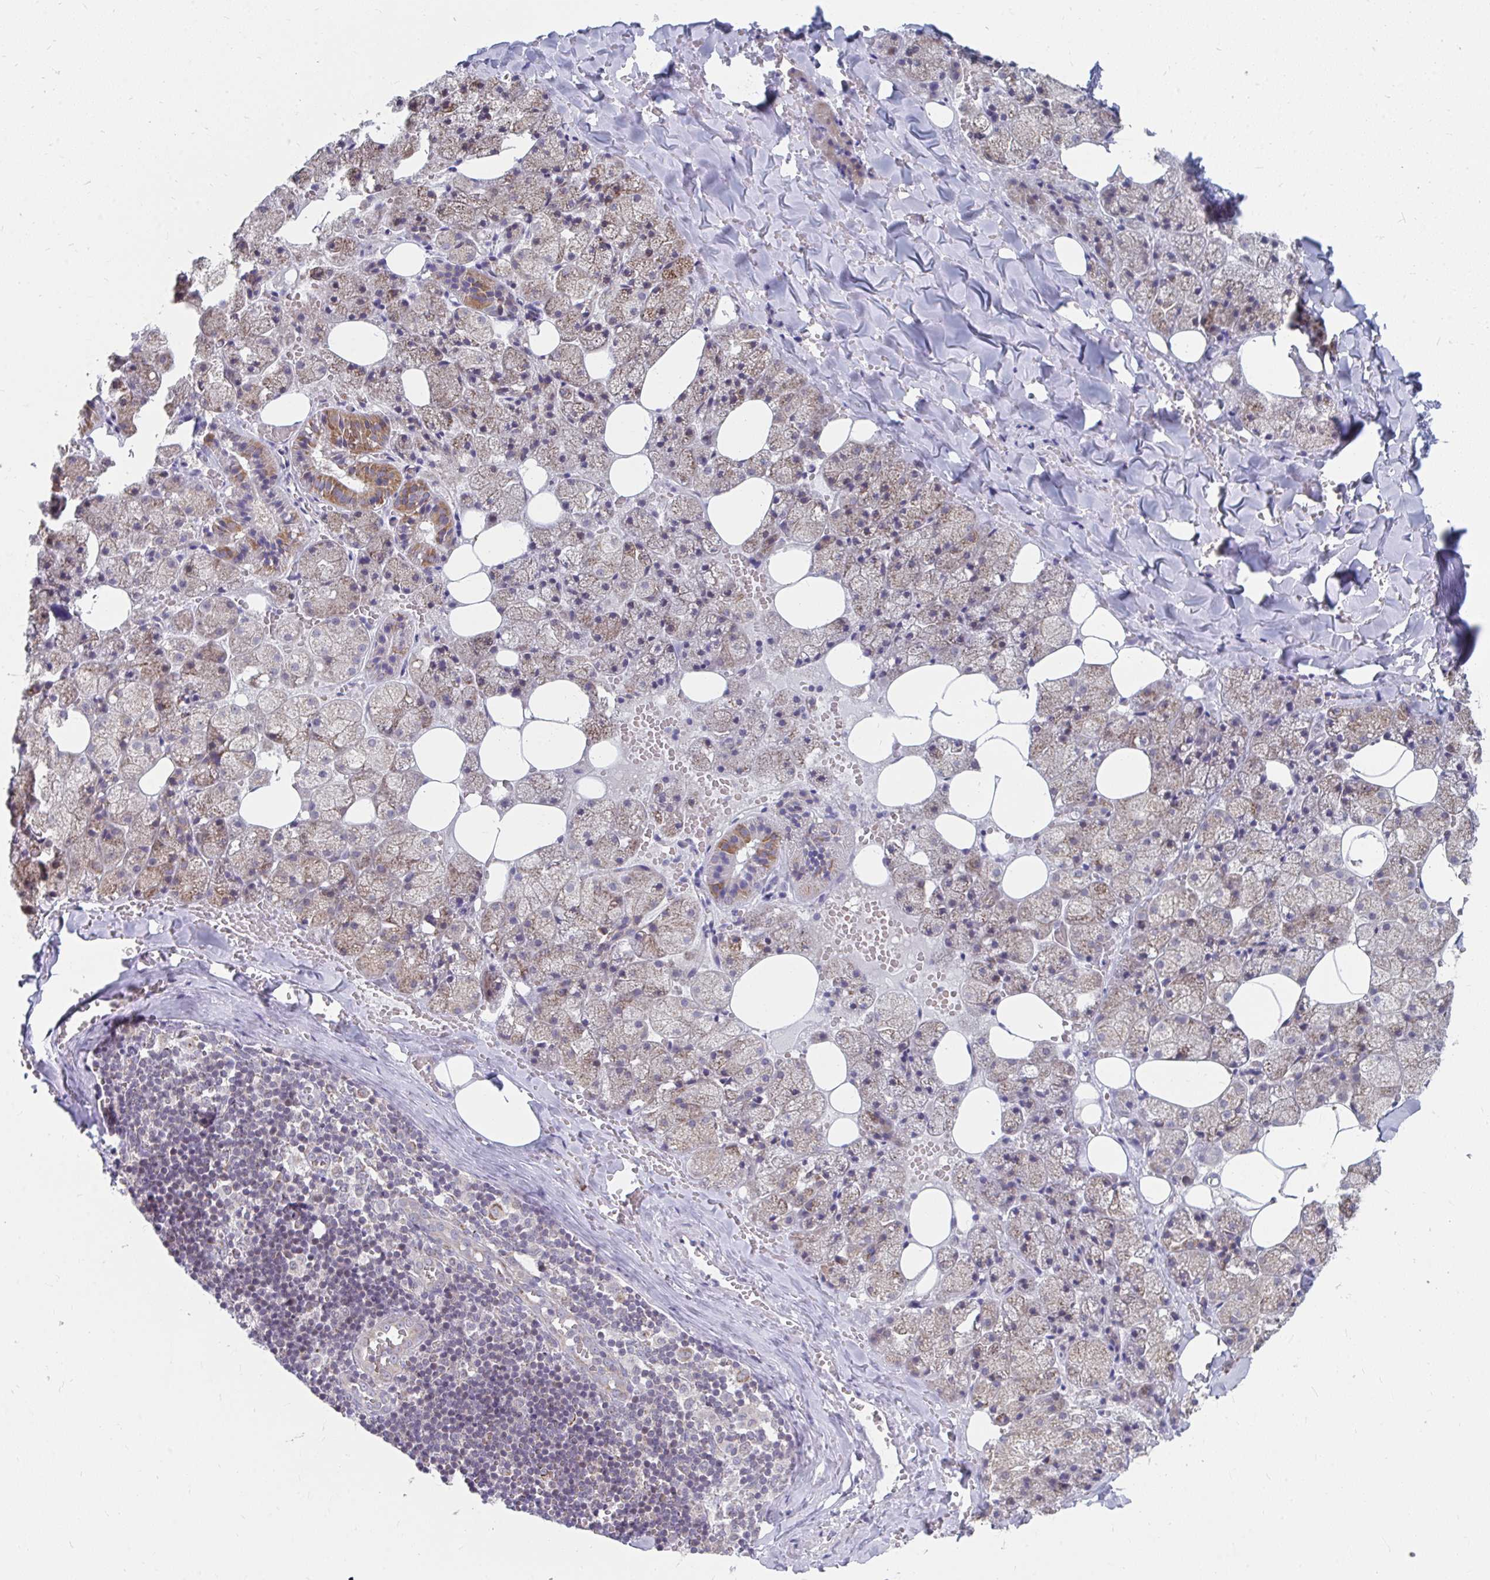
{"staining": {"intensity": "moderate", "quantity": "25%-75%", "location": "cytoplasmic/membranous"}, "tissue": "salivary gland", "cell_type": "Glandular cells", "image_type": "normal", "snomed": [{"axis": "morphology", "description": "Normal tissue, NOS"}, {"axis": "topography", "description": "Salivary gland"}, {"axis": "topography", "description": "Peripheral nerve tissue"}], "caption": "Immunohistochemical staining of benign human salivary gland displays moderate cytoplasmic/membranous protein positivity in approximately 25%-75% of glandular cells. The protein is shown in brown color, while the nuclei are stained blue.", "gene": "PABIR3", "patient": {"sex": "male", "age": 38}}